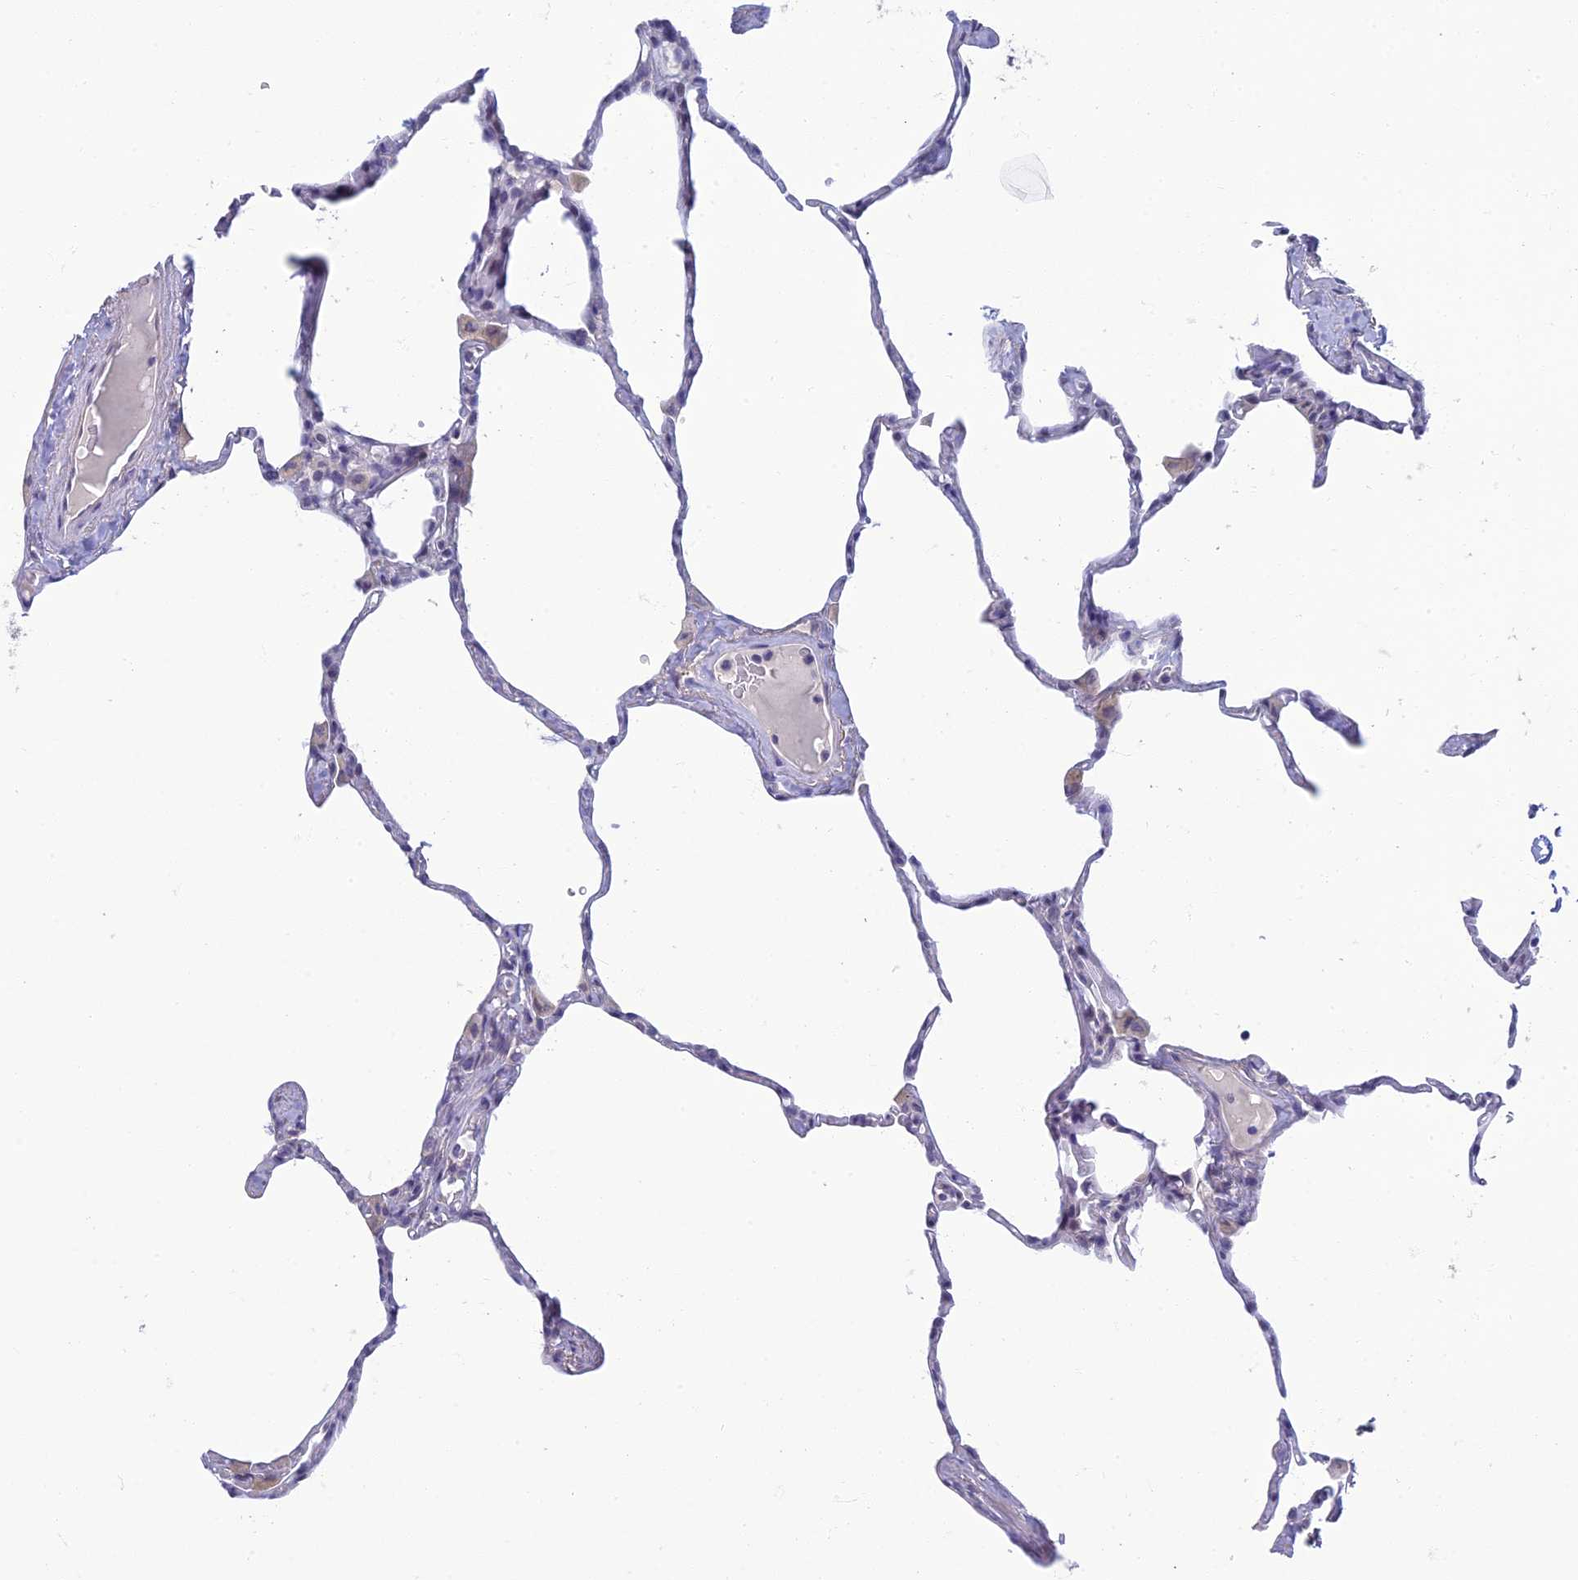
{"staining": {"intensity": "negative", "quantity": "none", "location": "none"}, "tissue": "lung", "cell_type": "Alveolar cells", "image_type": "normal", "snomed": [{"axis": "morphology", "description": "Normal tissue, NOS"}, {"axis": "topography", "description": "Lung"}], "caption": "Immunohistochemistry image of unremarkable human lung stained for a protein (brown), which demonstrates no expression in alveolar cells.", "gene": "NEURL1", "patient": {"sex": "male", "age": 65}}